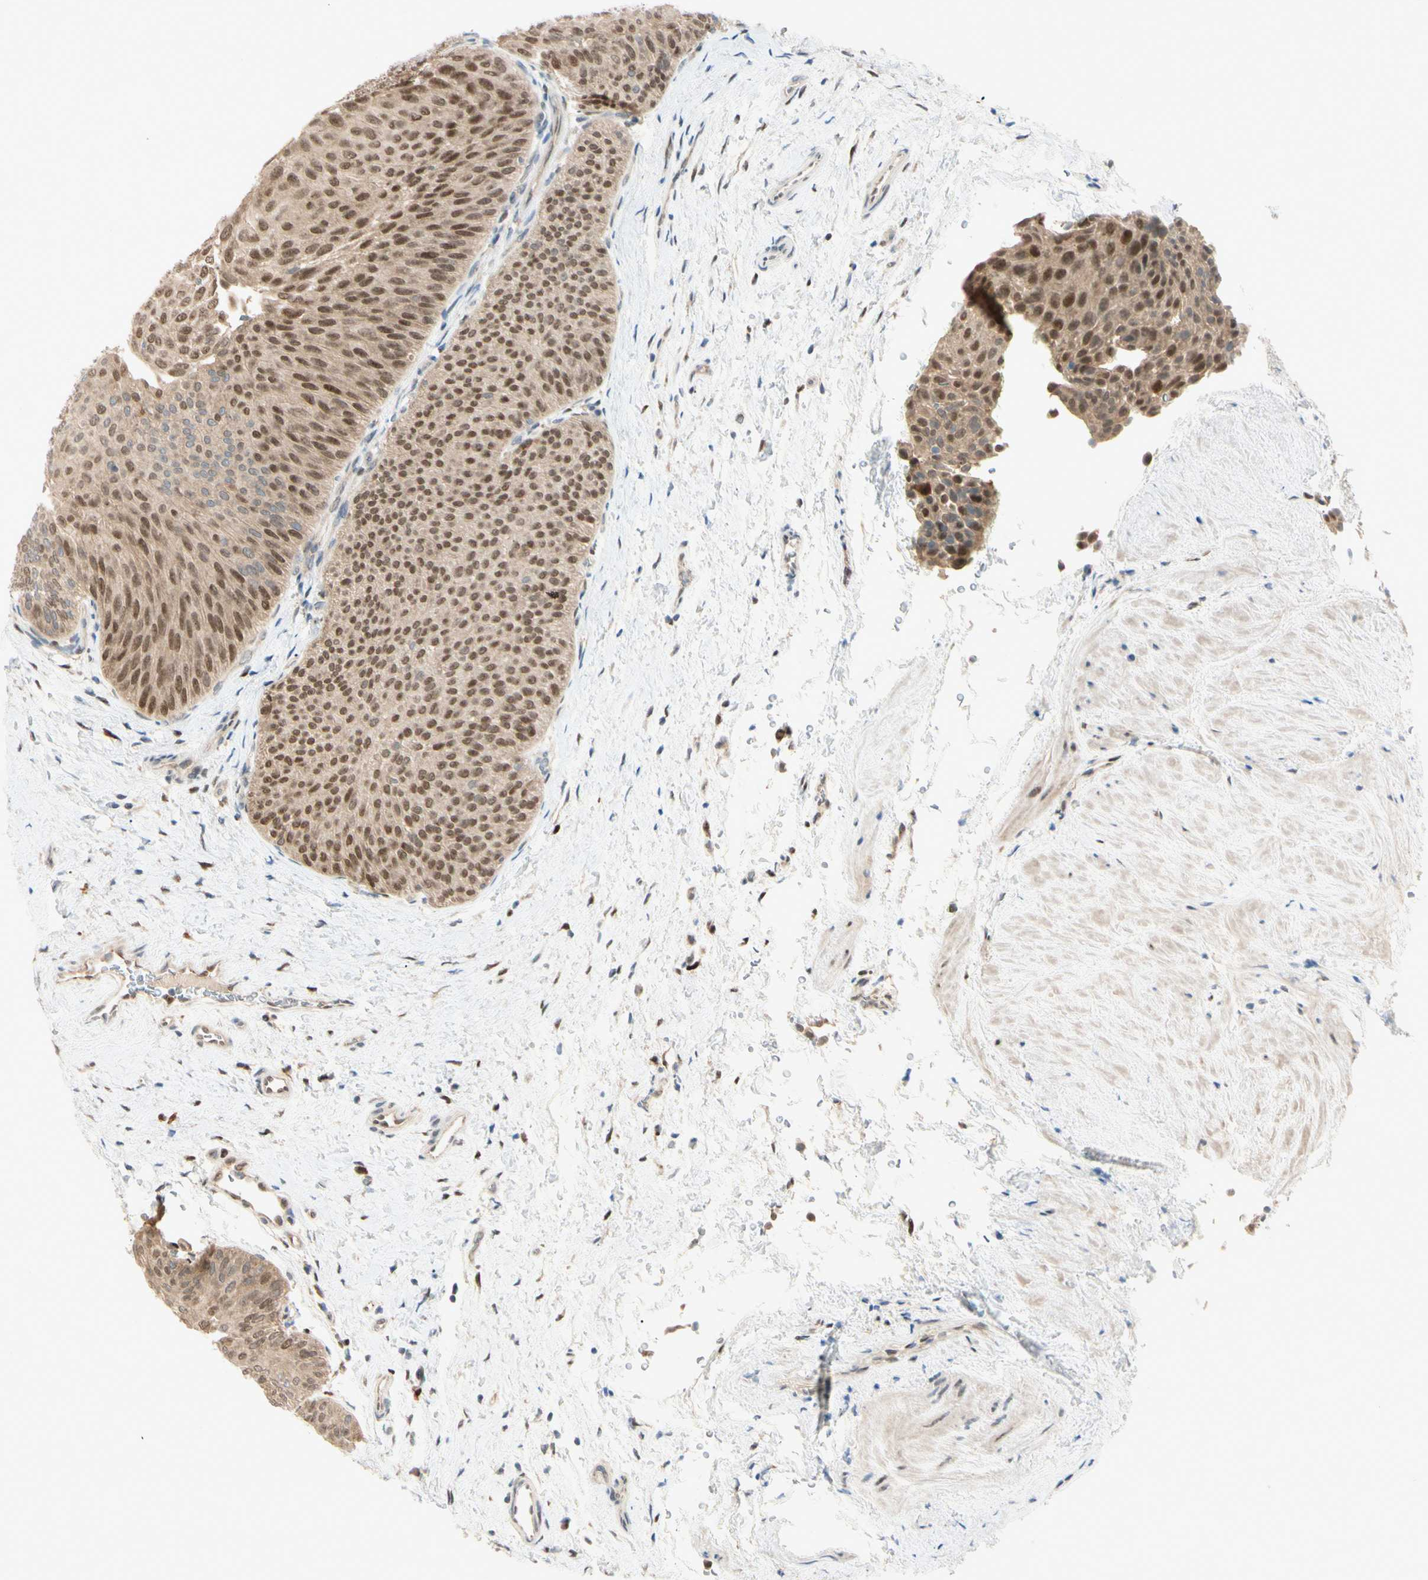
{"staining": {"intensity": "moderate", "quantity": ">75%", "location": "cytoplasmic/membranous,nuclear"}, "tissue": "urothelial cancer", "cell_type": "Tumor cells", "image_type": "cancer", "snomed": [{"axis": "morphology", "description": "Urothelial carcinoma, Low grade"}, {"axis": "topography", "description": "Urinary bladder"}], "caption": "DAB immunohistochemical staining of urothelial cancer displays moderate cytoplasmic/membranous and nuclear protein positivity in about >75% of tumor cells.", "gene": "PTTG1", "patient": {"sex": "female", "age": 60}}